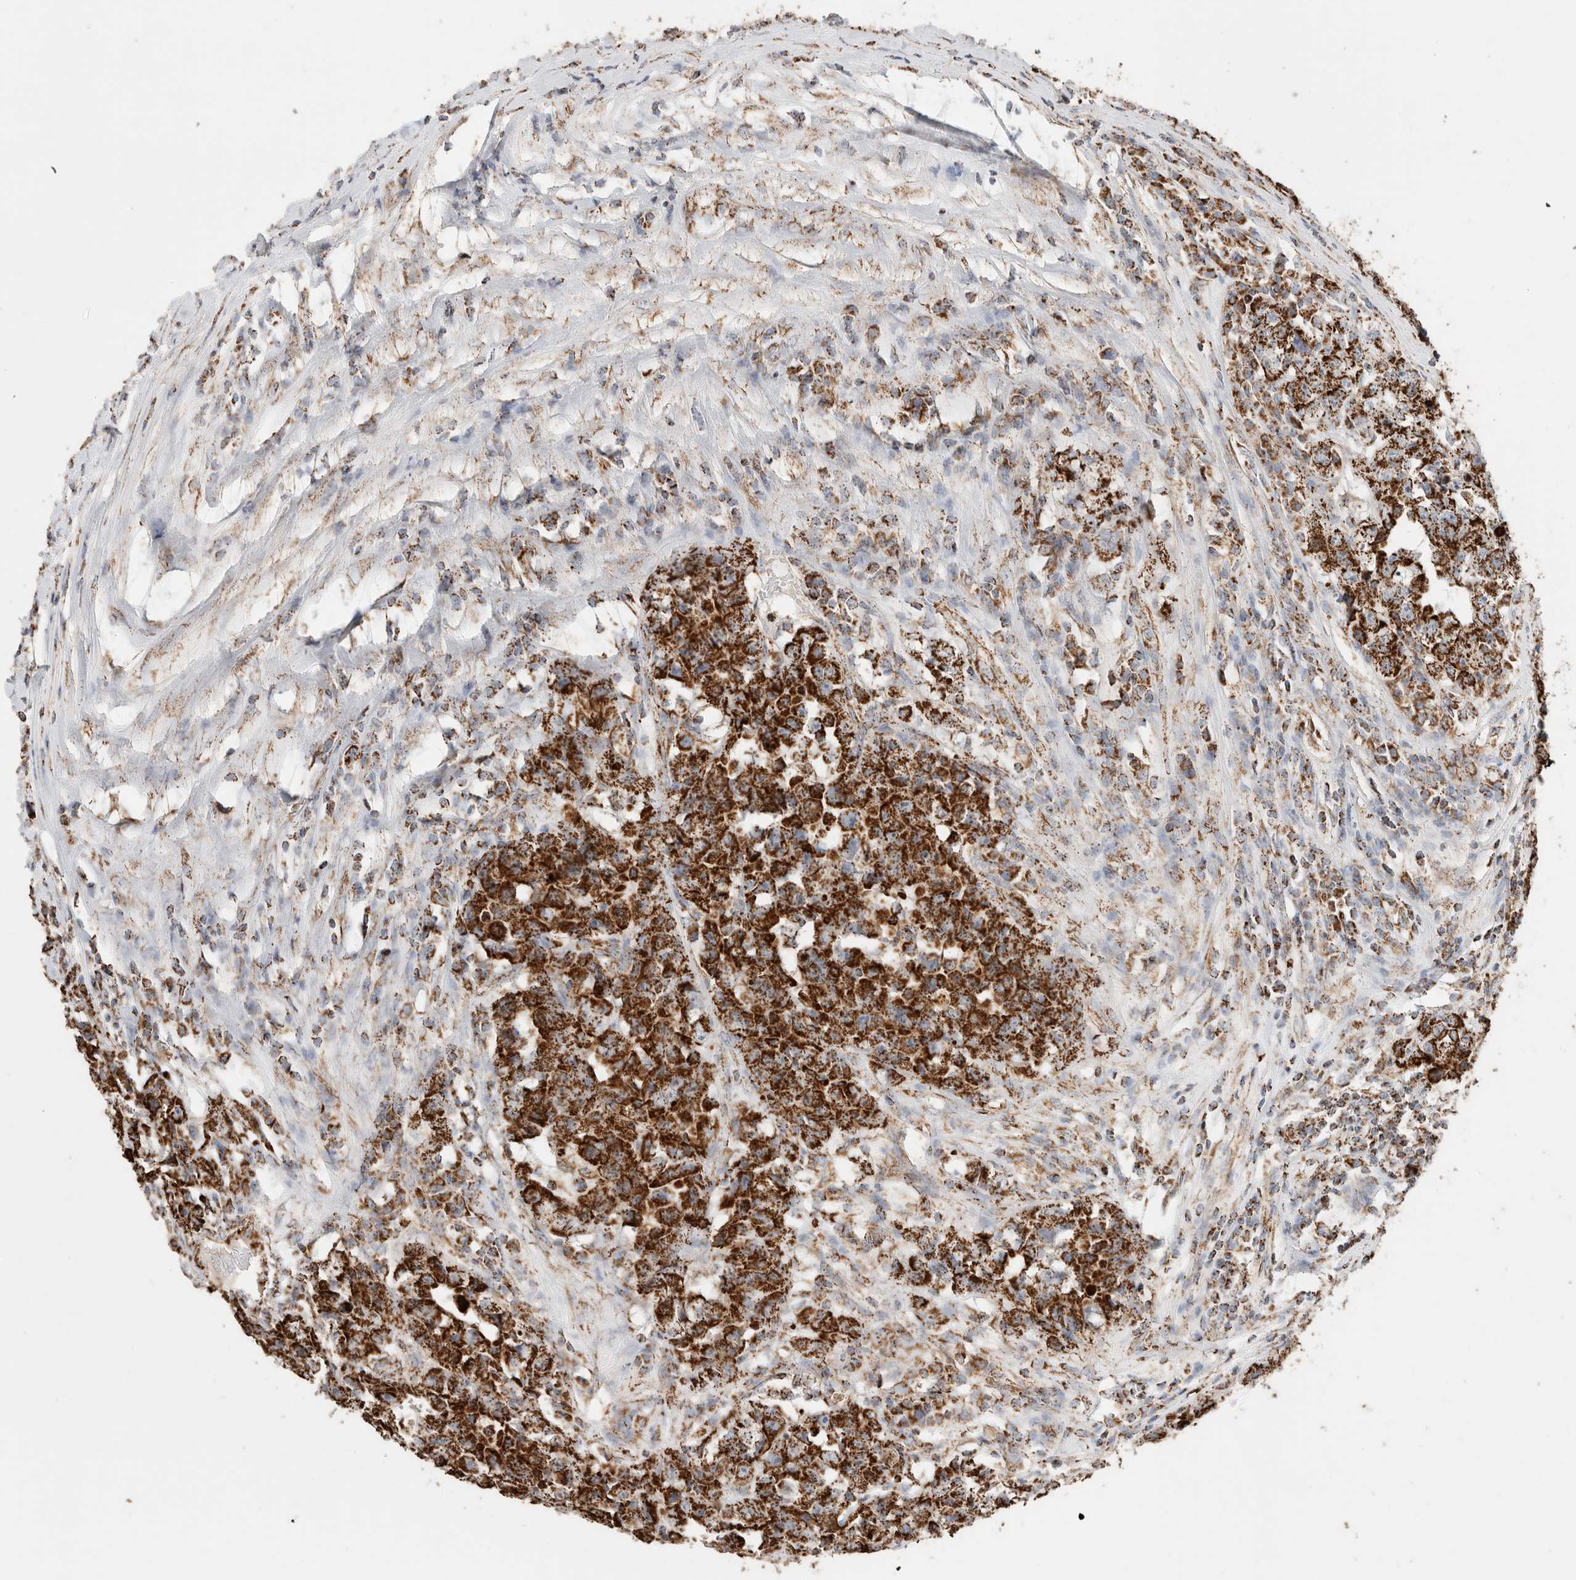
{"staining": {"intensity": "strong", "quantity": ">75%", "location": "cytoplasmic/membranous"}, "tissue": "testis cancer", "cell_type": "Tumor cells", "image_type": "cancer", "snomed": [{"axis": "morphology", "description": "Carcinoma, Embryonal, NOS"}, {"axis": "topography", "description": "Testis"}], "caption": "A high amount of strong cytoplasmic/membranous expression is present in approximately >75% of tumor cells in testis cancer tissue.", "gene": "C1QBP", "patient": {"sex": "male", "age": 25}}